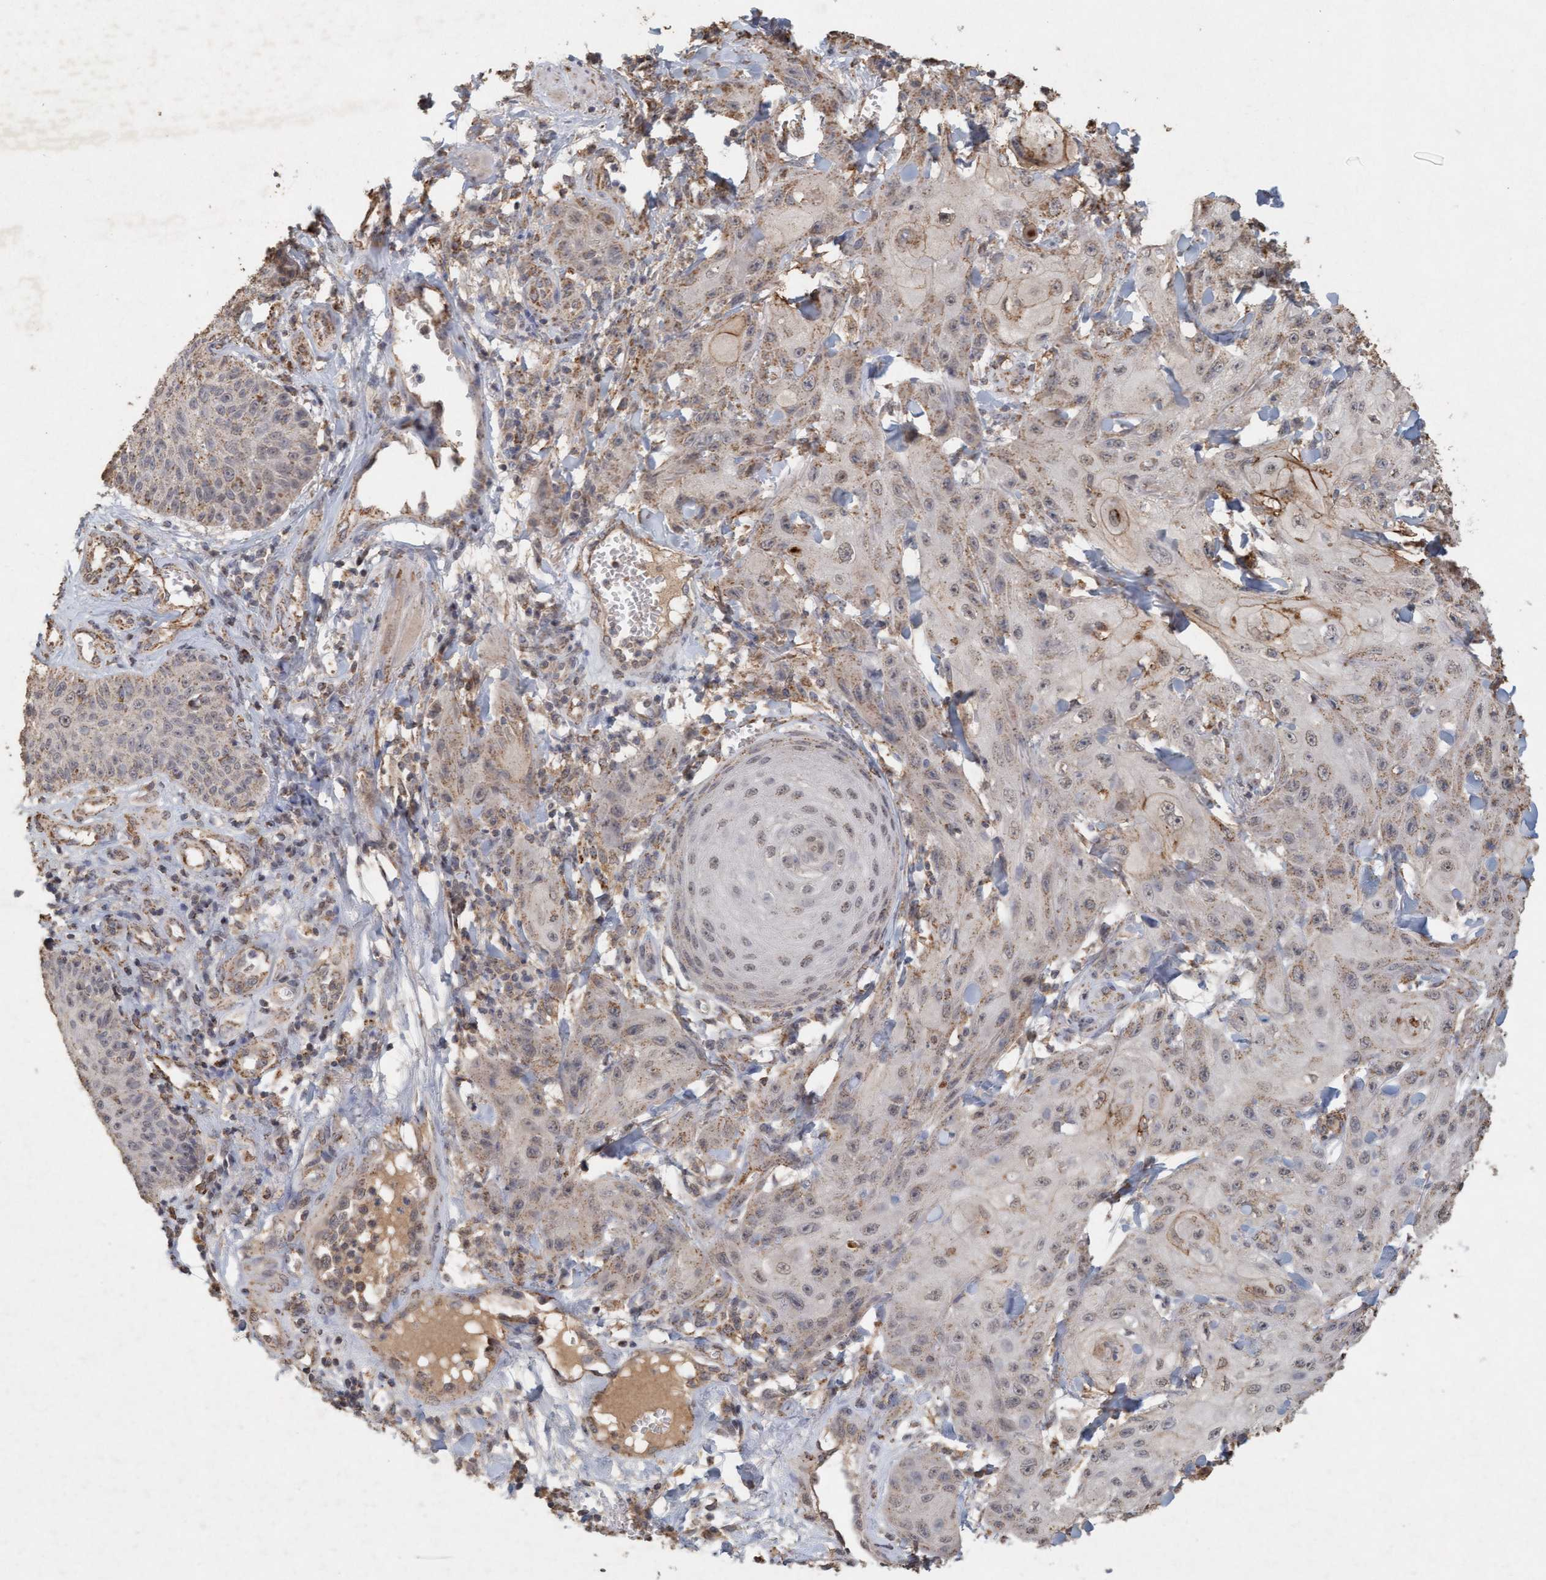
{"staining": {"intensity": "weak", "quantity": ">75%", "location": "cytoplasmic/membranous"}, "tissue": "skin cancer", "cell_type": "Tumor cells", "image_type": "cancer", "snomed": [{"axis": "morphology", "description": "Squamous cell carcinoma, NOS"}, {"axis": "topography", "description": "Skin"}], "caption": "An IHC histopathology image of neoplastic tissue is shown. Protein staining in brown shows weak cytoplasmic/membranous positivity in skin cancer within tumor cells. The protein of interest is stained brown, and the nuclei are stained in blue (DAB (3,3'-diaminobenzidine) IHC with brightfield microscopy, high magnification).", "gene": "VSIG8", "patient": {"sex": "male", "age": 74}}